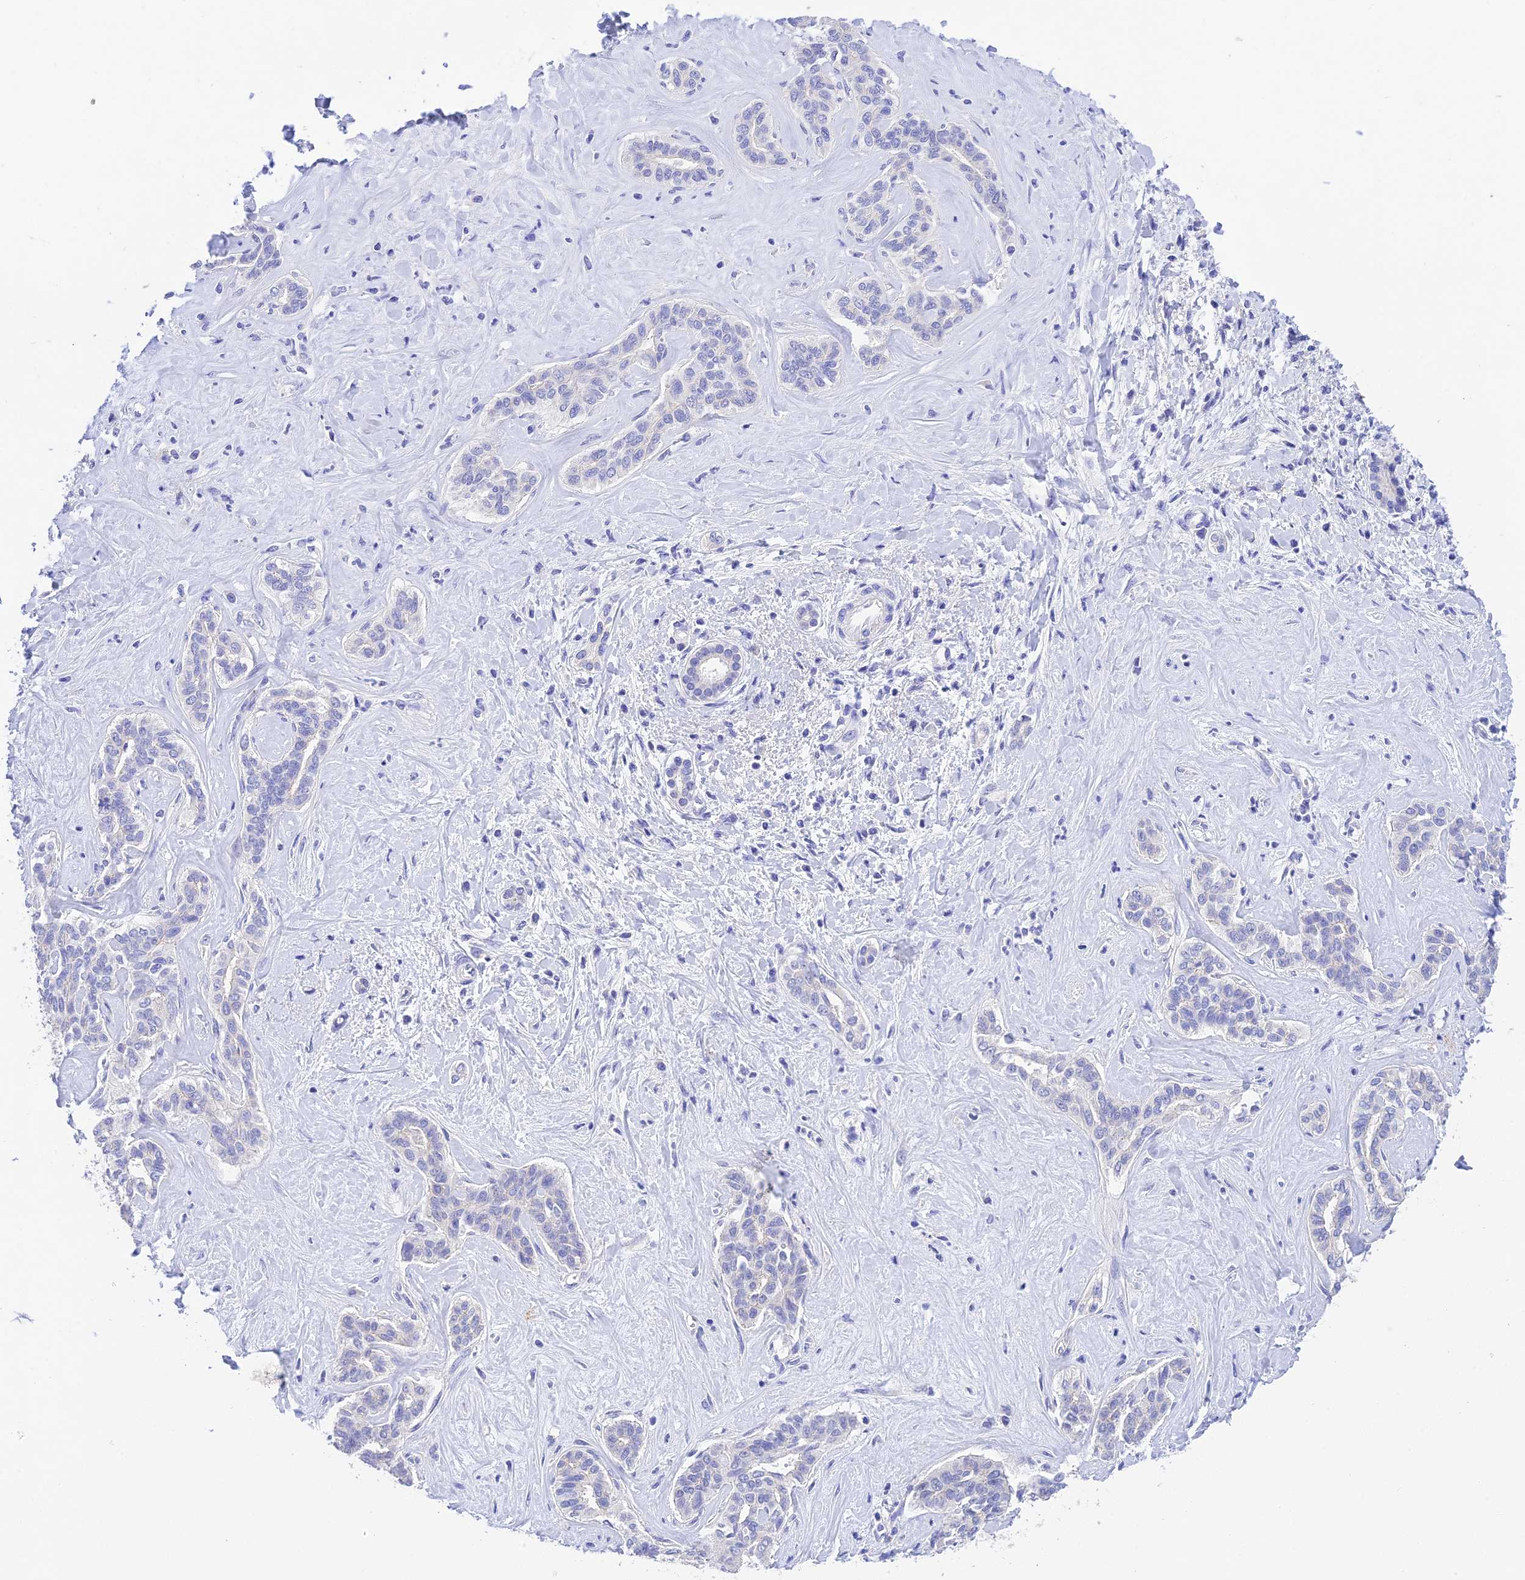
{"staining": {"intensity": "negative", "quantity": "none", "location": "none"}, "tissue": "liver cancer", "cell_type": "Tumor cells", "image_type": "cancer", "snomed": [{"axis": "morphology", "description": "Cholangiocarcinoma"}, {"axis": "topography", "description": "Liver"}], "caption": "Tumor cells show no significant protein staining in cholangiocarcinoma (liver).", "gene": "MS4A5", "patient": {"sex": "female", "age": 77}}